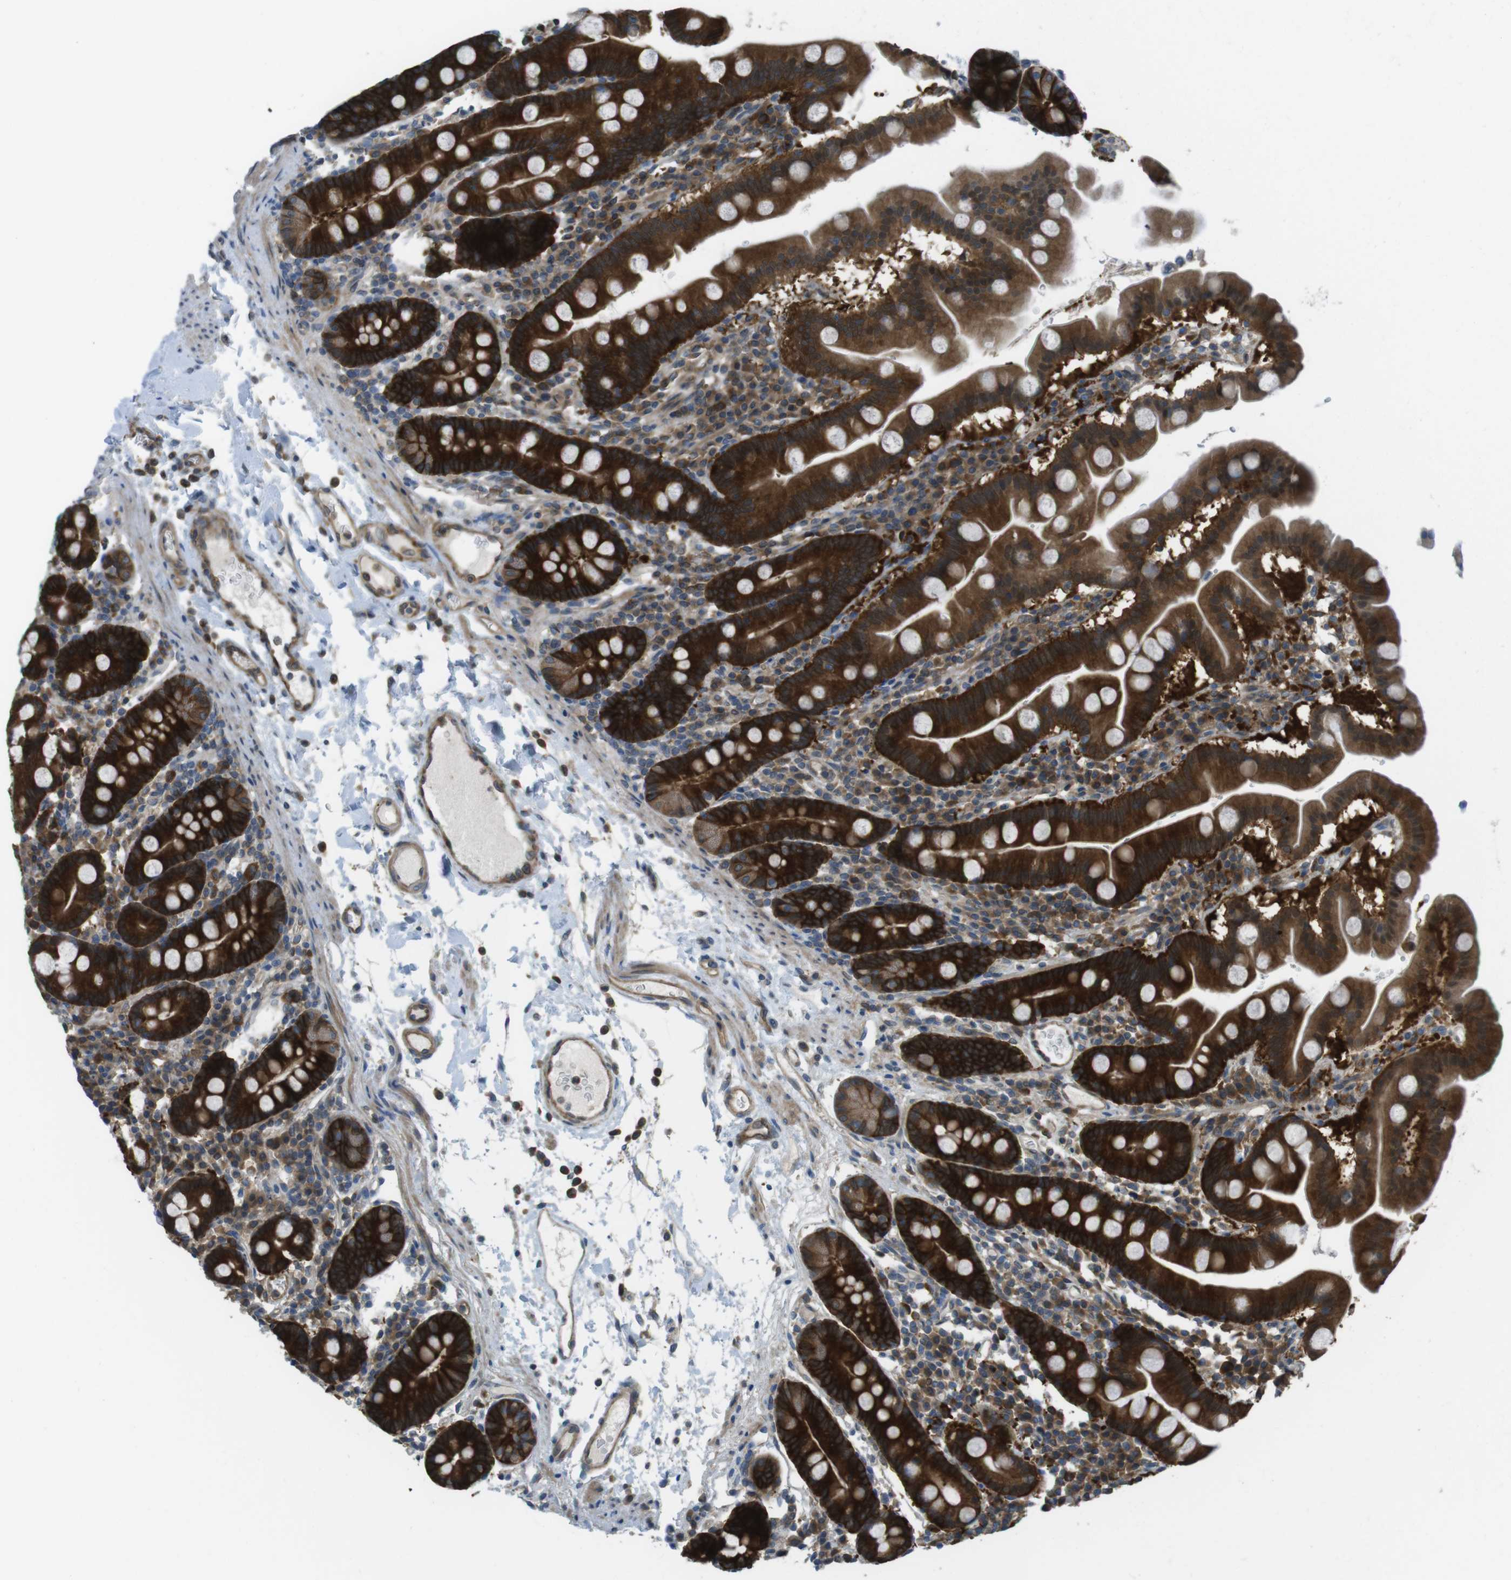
{"staining": {"intensity": "strong", "quantity": ">75%", "location": "cytoplasmic/membranous"}, "tissue": "duodenum", "cell_type": "Glandular cells", "image_type": "normal", "snomed": [{"axis": "morphology", "description": "Normal tissue, NOS"}, {"axis": "topography", "description": "Duodenum"}], "caption": "A high-resolution histopathology image shows immunohistochemistry (IHC) staining of benign duodenum, which shows strong cytoplasmic/membranous expression in approximately >75% of glandular cells. The staining is performed using DAB brown chromogen to label protein expression. The nuclei are counter-stained blue using hematoxylin.", "gene": "MTHFD1L", "patient": {"sex": "male", "age": 50}}